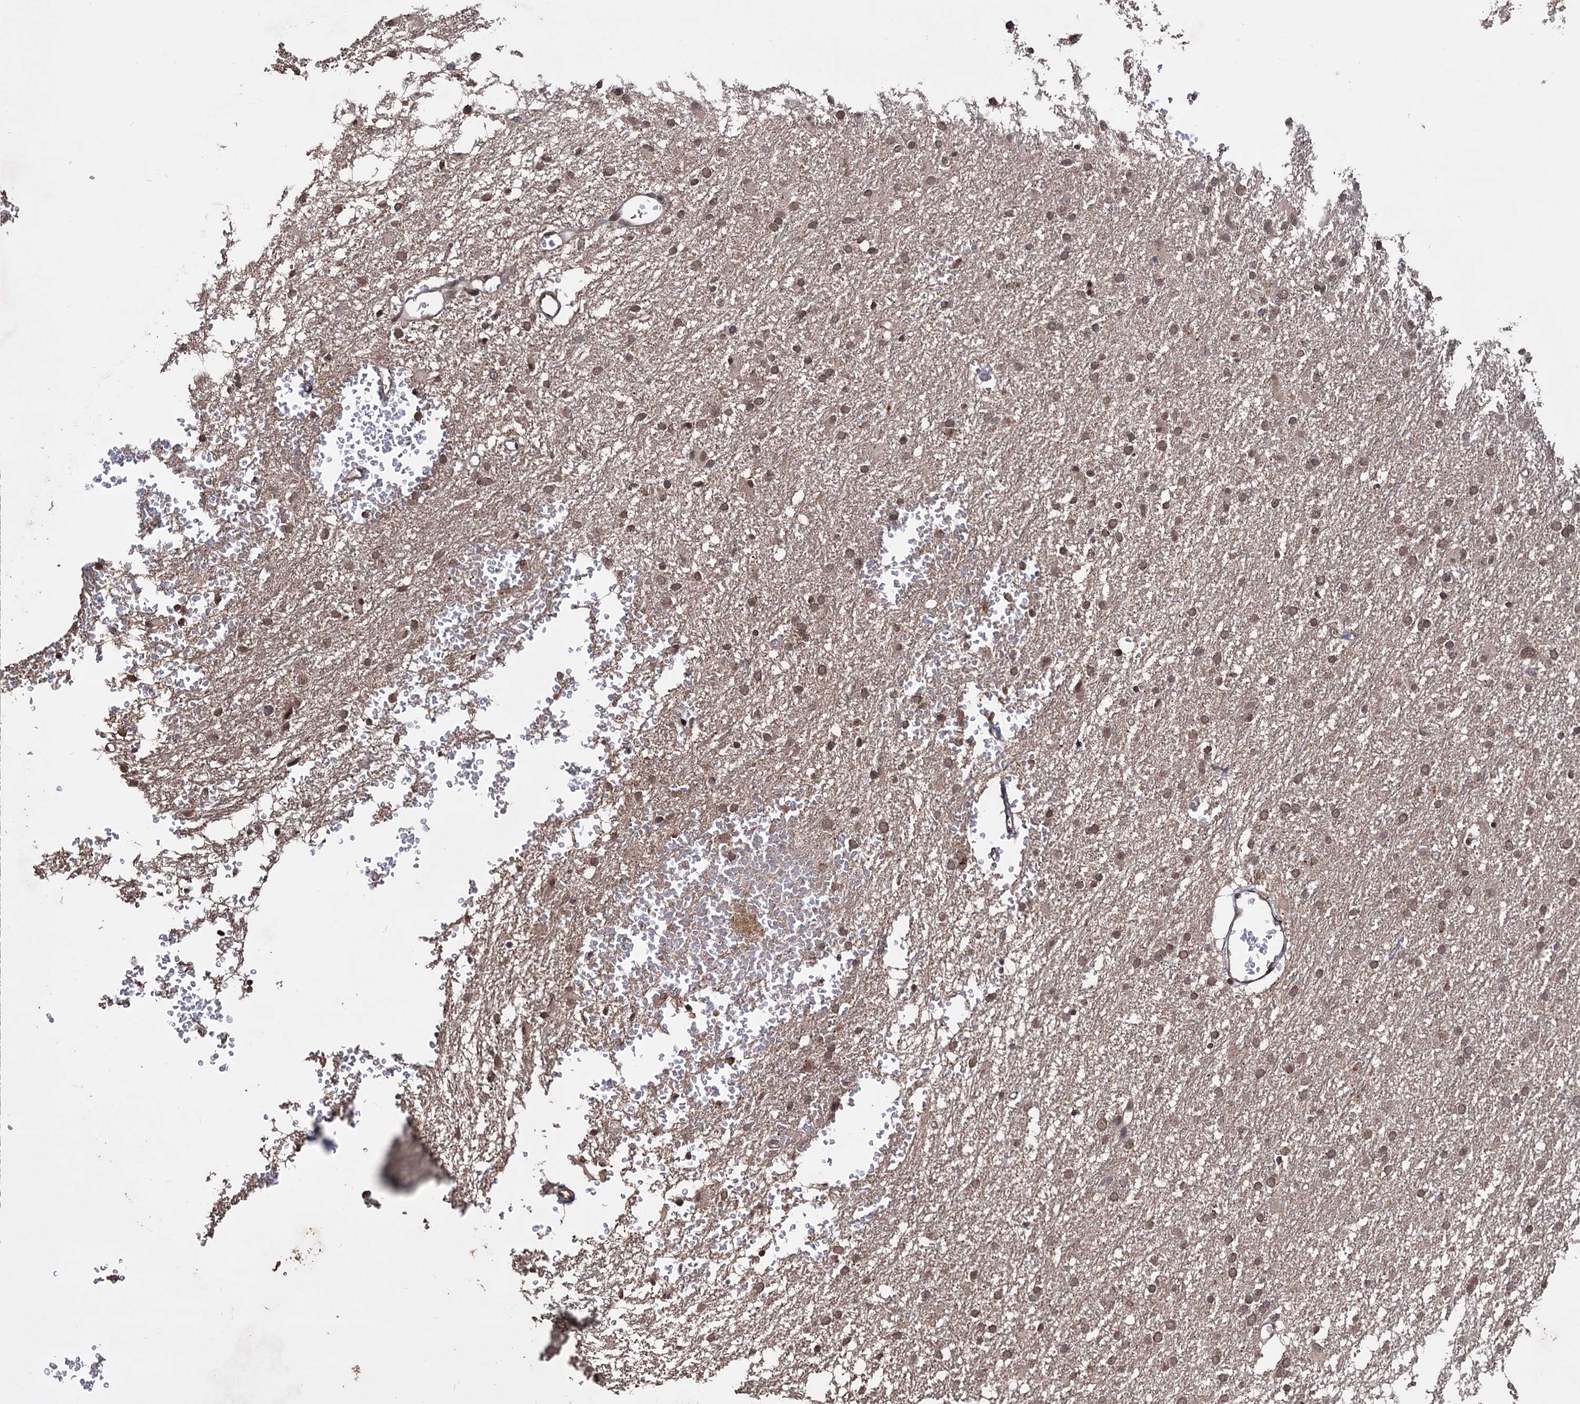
{"staining": {"intensity": "weak", "quantity": ">75%", "location": "cytoplasmic/membranous,nuclear"}, "tissue": "glioma", "cell_type": "Tumor cells", "image_type": "cancer", "snomed": [{"axis": "morphology", "description": "Glioma, malignant, High grade"}, {"axis": "topography", "description": "Cerebral cortex"}], "caption": "A micrograph showing weak cytoplasmic/membranous and nuclear expression in approximately >75% of tumor cells in high-grade glioma (malignant), as visualized by brown immunohistochemical staining.", "gene": "KLF5", "patient": {"sex": "female", "age": 36}}